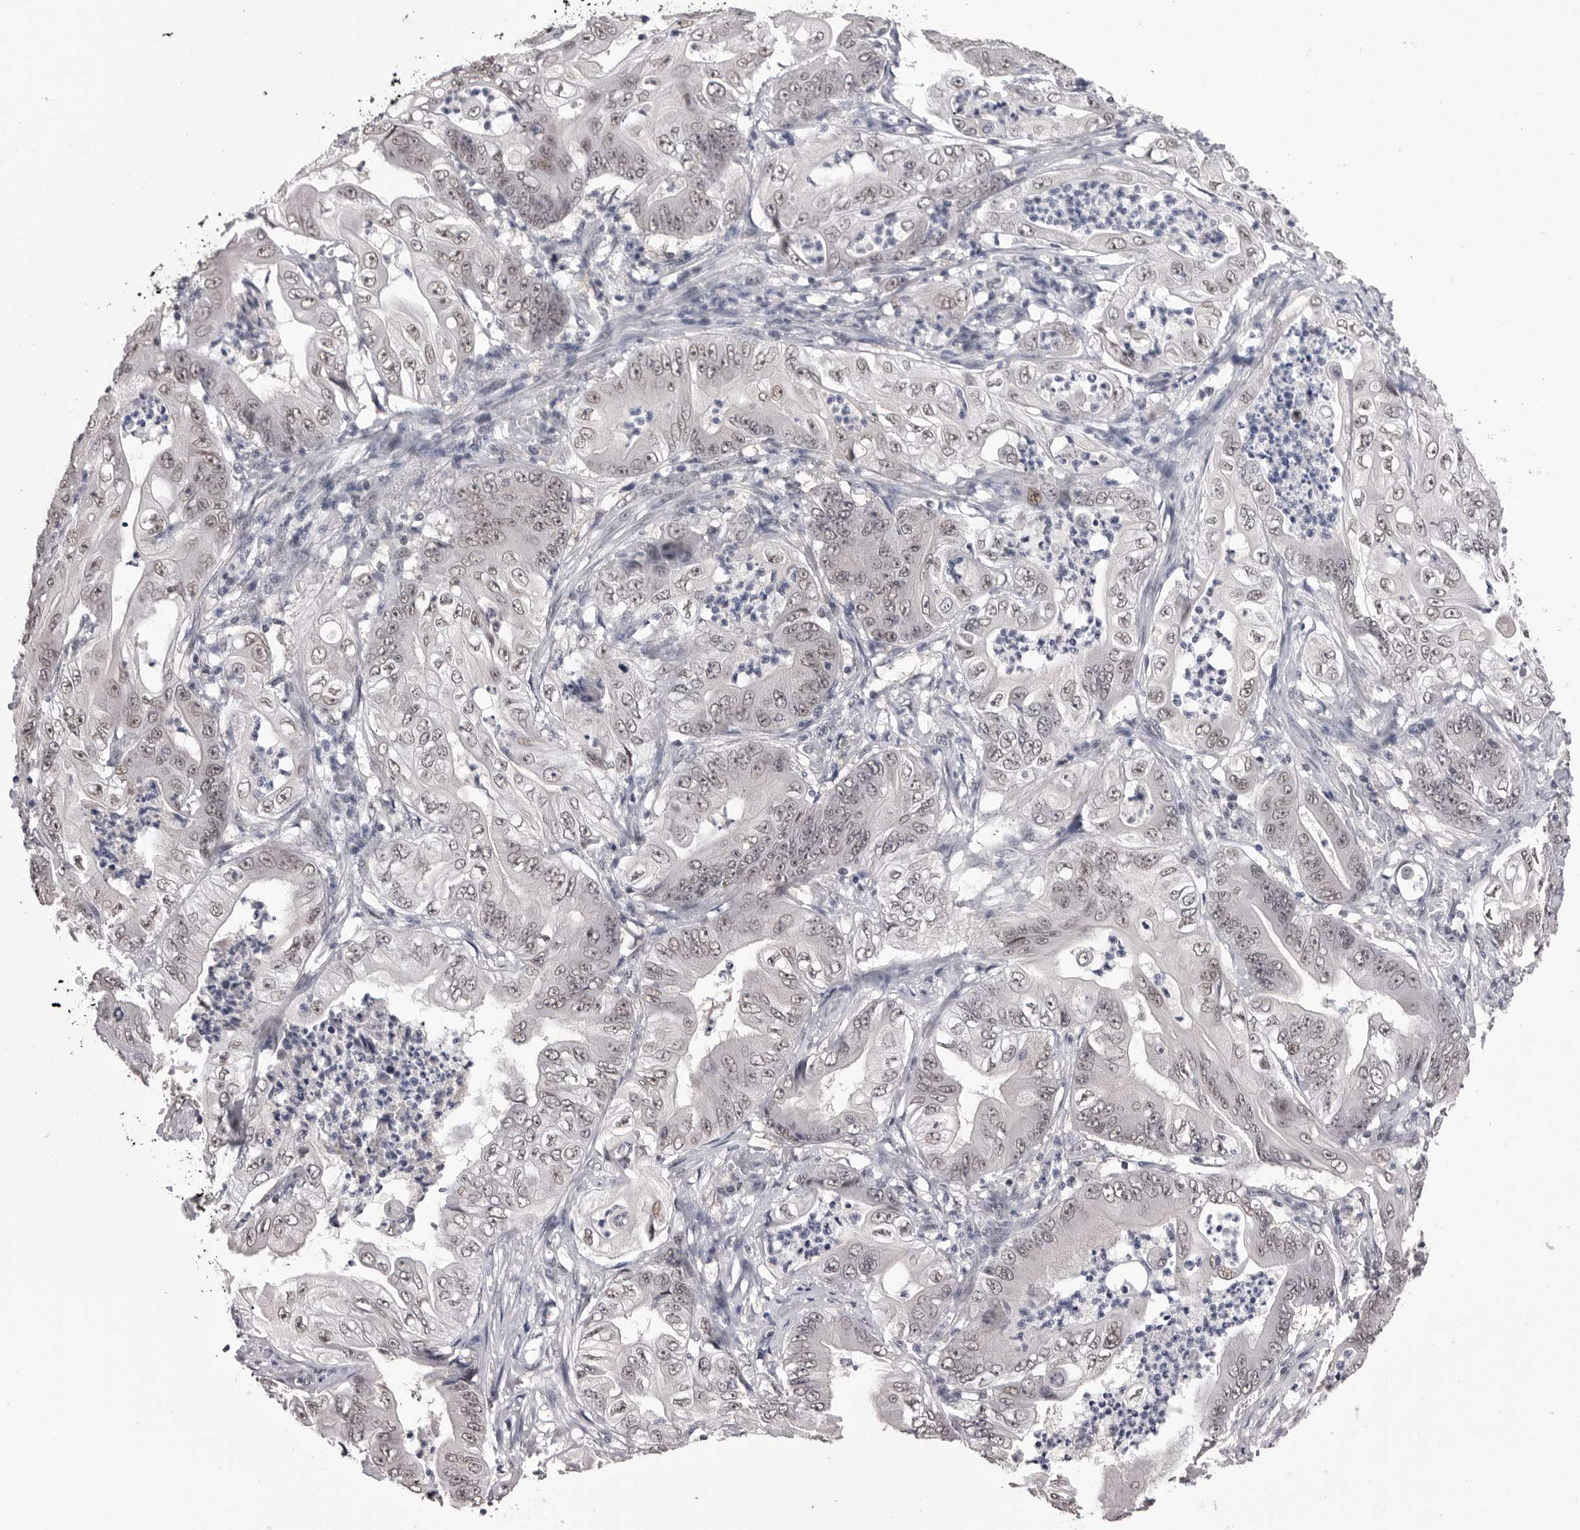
{"staining": {"intensity": "weak", "quantity": ">75%", "location": "nuclear"}, "tissue": "stomach cancer", "cell_type": "Tumor cells", "image_type": "cancer", "snomed": [{"axis": "morphology", "description": "Adenocarcinoma, NOS"}, {"axis": "topography", "description": "Stomach"}], "caption": "This image reveals immunohistochemistry (IHC) staining of human stomach cancer, with low weak nuclear expression in about >75% of tumor cells.", "gene": "DLG2", "patient": {"sex": "female", "age": 73}}